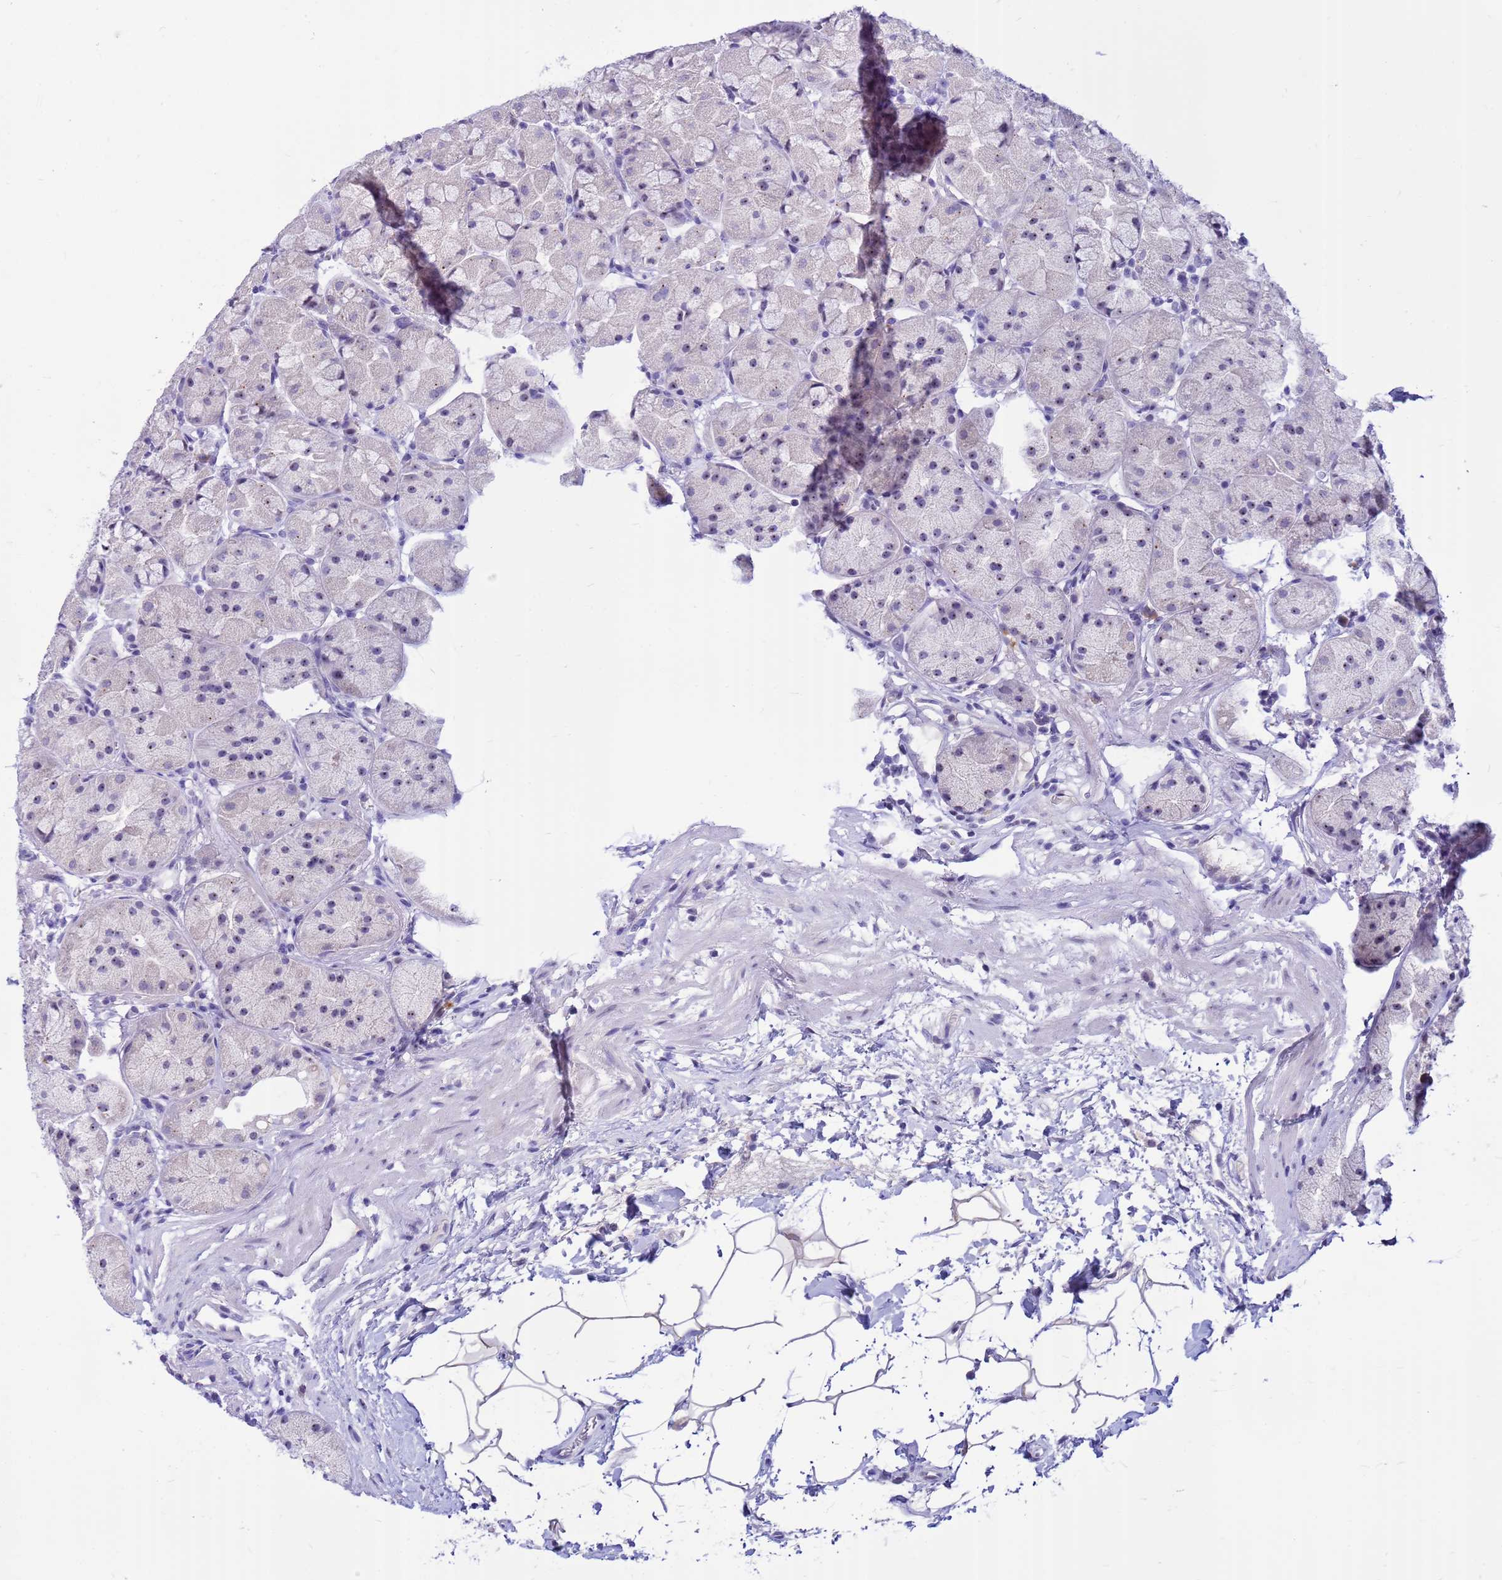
{"staining": {"intensity": "weak", "quantity": "<25%", "location": "nuclear"}, "tissue": "stomach", "cell_type": "Glandular cells", "image_type": "normal", "snomed": [{"axis": "morphology", "description": "Normal tissue, NOS"}, {"axis": "topography", "description": "Stomach"}], "caption": "Immunohistochemistry image of benign stomach: stomach stained with DAB (3,3'-diaminobenzidine) shows no significant protein positivity in glandular cells.", "gene": "DMRTC2", "patient": {"sex": "male", "age": 57}}